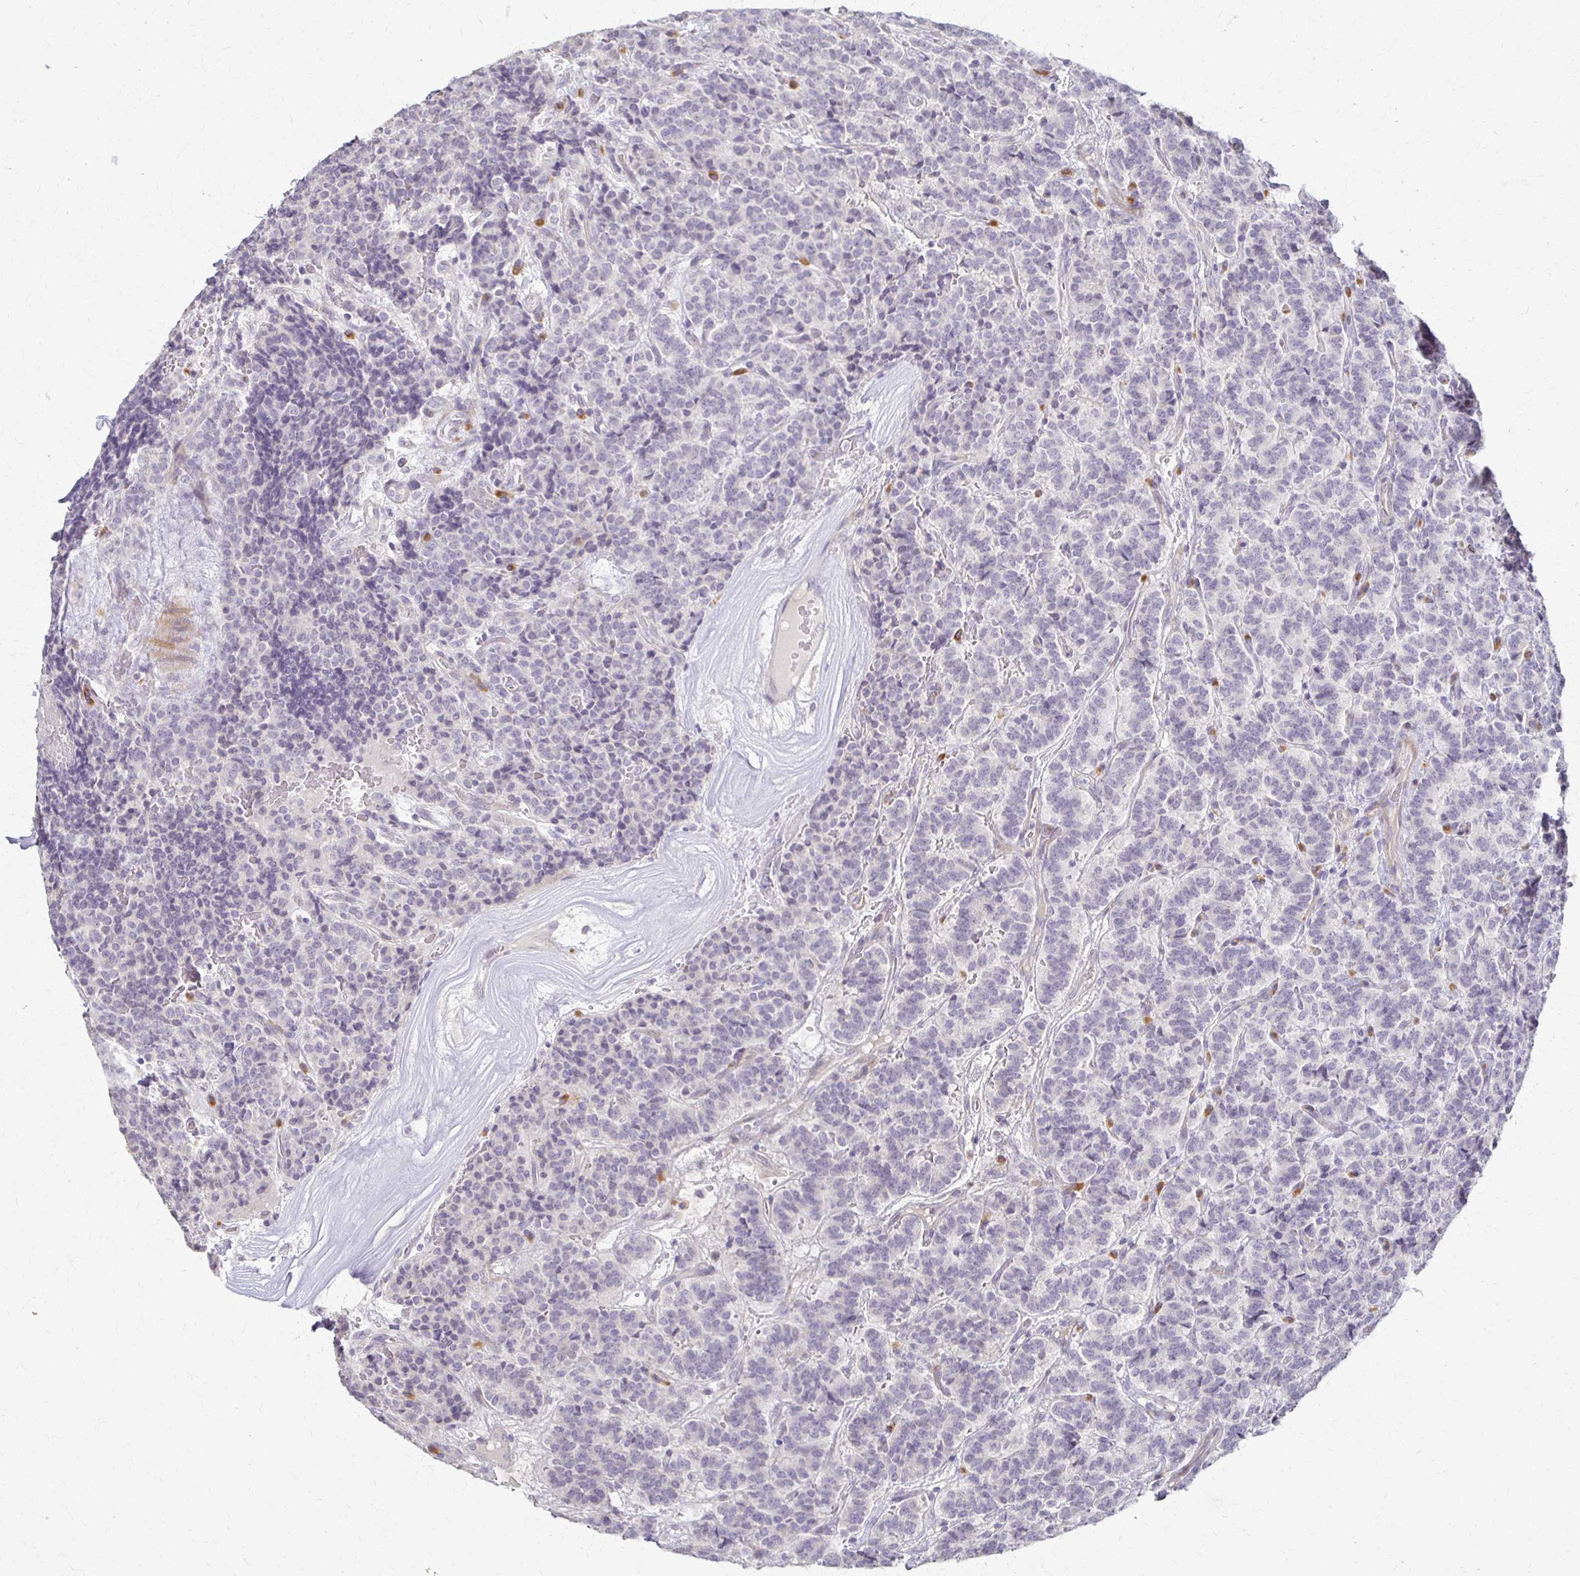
{"staining": {"intensity": "negative", "quantity": "none", "location": "none"}, "tissue": "carcinoid", "cell_type": "Tumor cells", "image_type": "cancer", "snomed": [{"axis": "morphology", "description": "Carcinoid, malignant, NOS"}, {"axis": "topography", "description": "Pancreas"}], "caption": "There is no significant staining in tumor cells of carcinoid.", "gene": "FOXO4", "patient": {"sex": "male", "age": 36}}